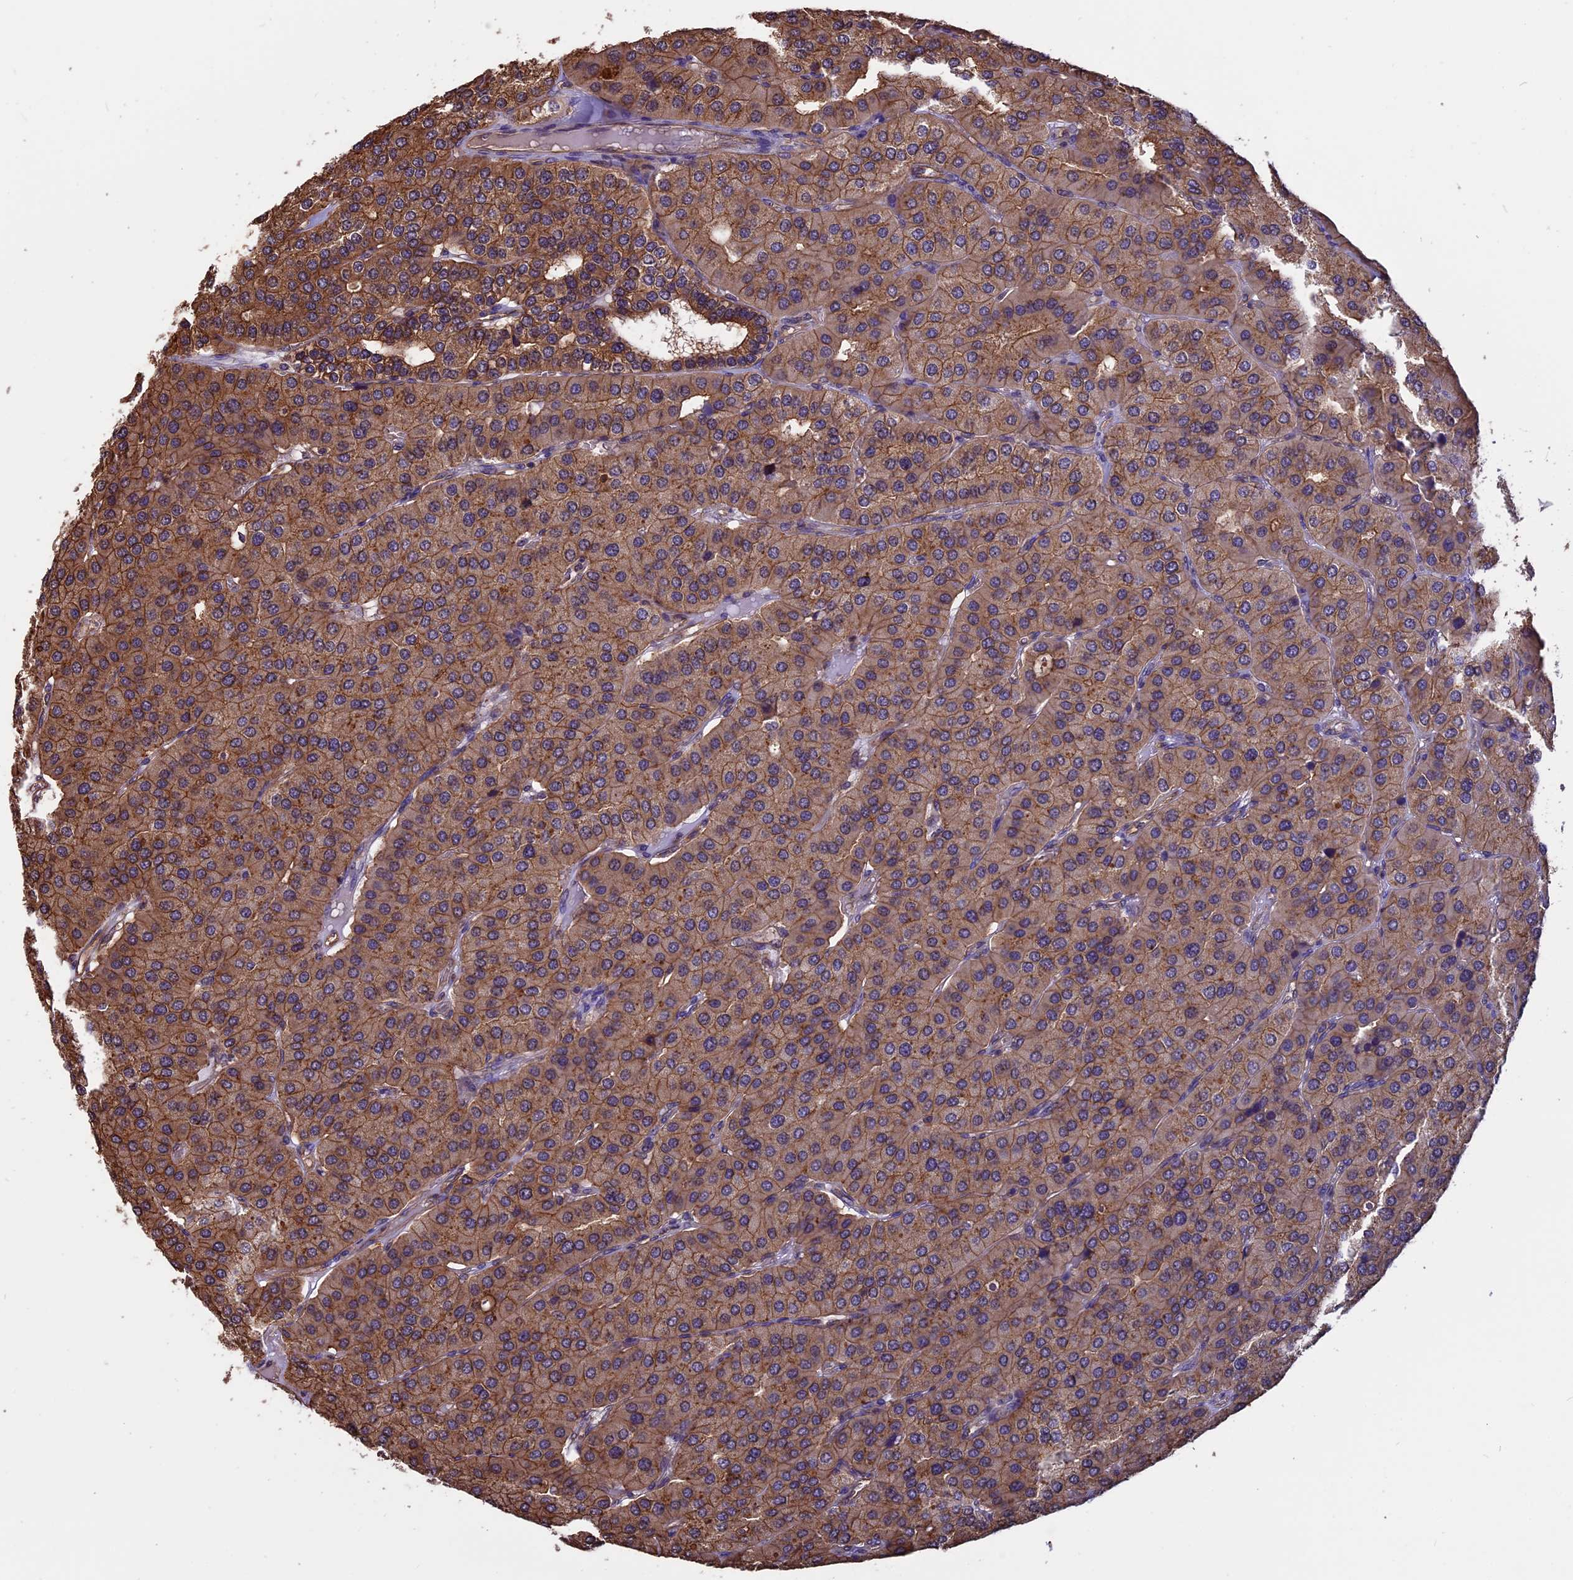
{"staining": {"intensity": "moderate", "quantity": ">75%", "location": "cytoplasmic/membranous"}, "tissue": "parathyroid gland", "cell_type": "Glandular cells", "image_type": "normal", "snomed": [{"axis": "morphology", "description": "Normal tissue, NOS"}, {"axis": "morphology", "description": "Adenoma, NOS"}, {"axis": "topography", "description": "Parathyroid gland"}], "caption": "DAB immunohistochemical staining of benign parathyroid gland shows moderate cytoplasmic/membranous protein positivity in approximately >75% of glandular cells.", "gene": "CHMP2A", "patient": {"sex": "female", "age": 86}}